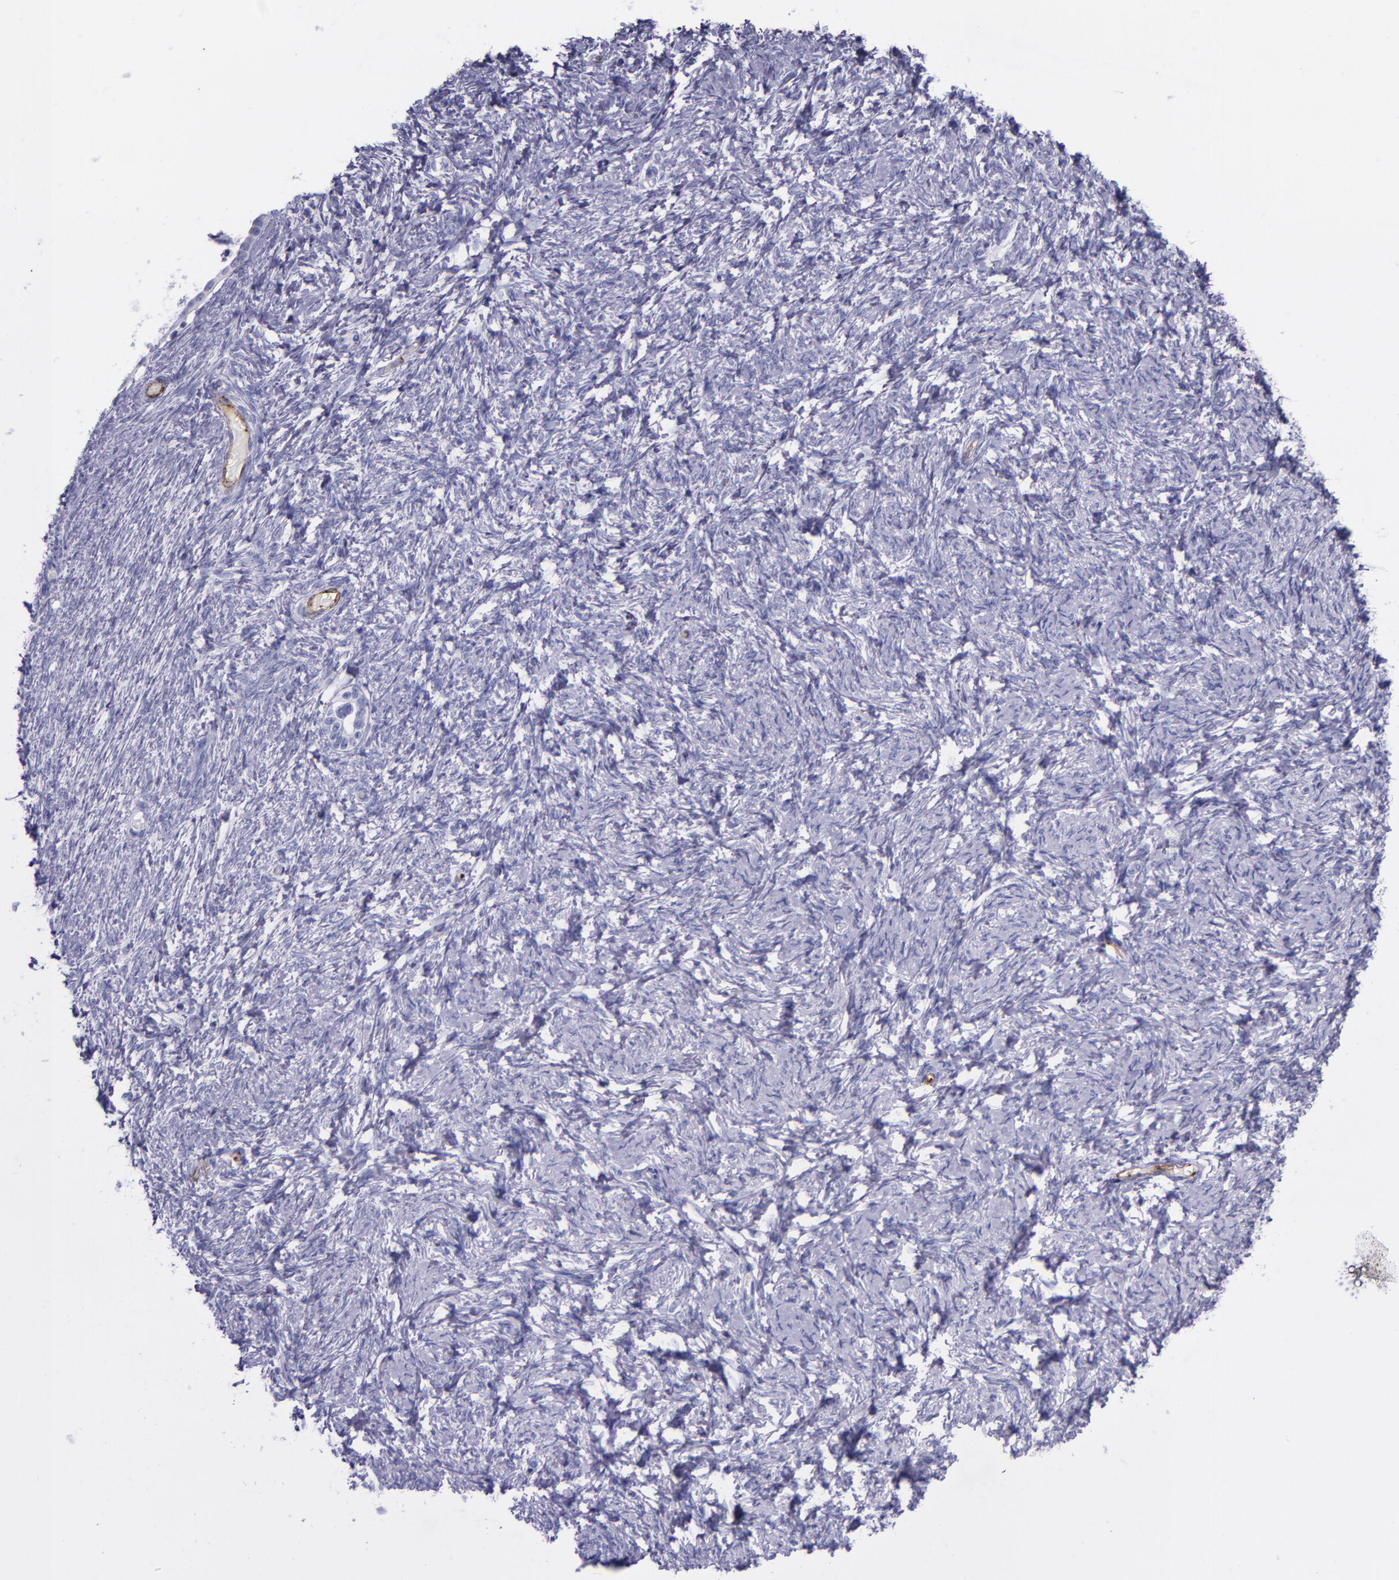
{"staining": {"intensity": "negative", "quantity": "none", "location": "none"}, "tissue": "ovarian cancer", "cell_type": "Tumor cells", "image_type": "cancer", "snomed": [{"axis": "morphology", "description": "Normal tissue, NOS"}, {"axis": "morphology", "description": "Cystadenocarcinoma, serous, NOS"}, {"axis": "topography", "description": "Ovary"}], "caption": "The immunohistochemistry image has no significant expression in tumor cells of ovarian serous cystadenocarcinoma tissue.", "gene": "SELE", "patient": {"sex": "female", "age": 62}}